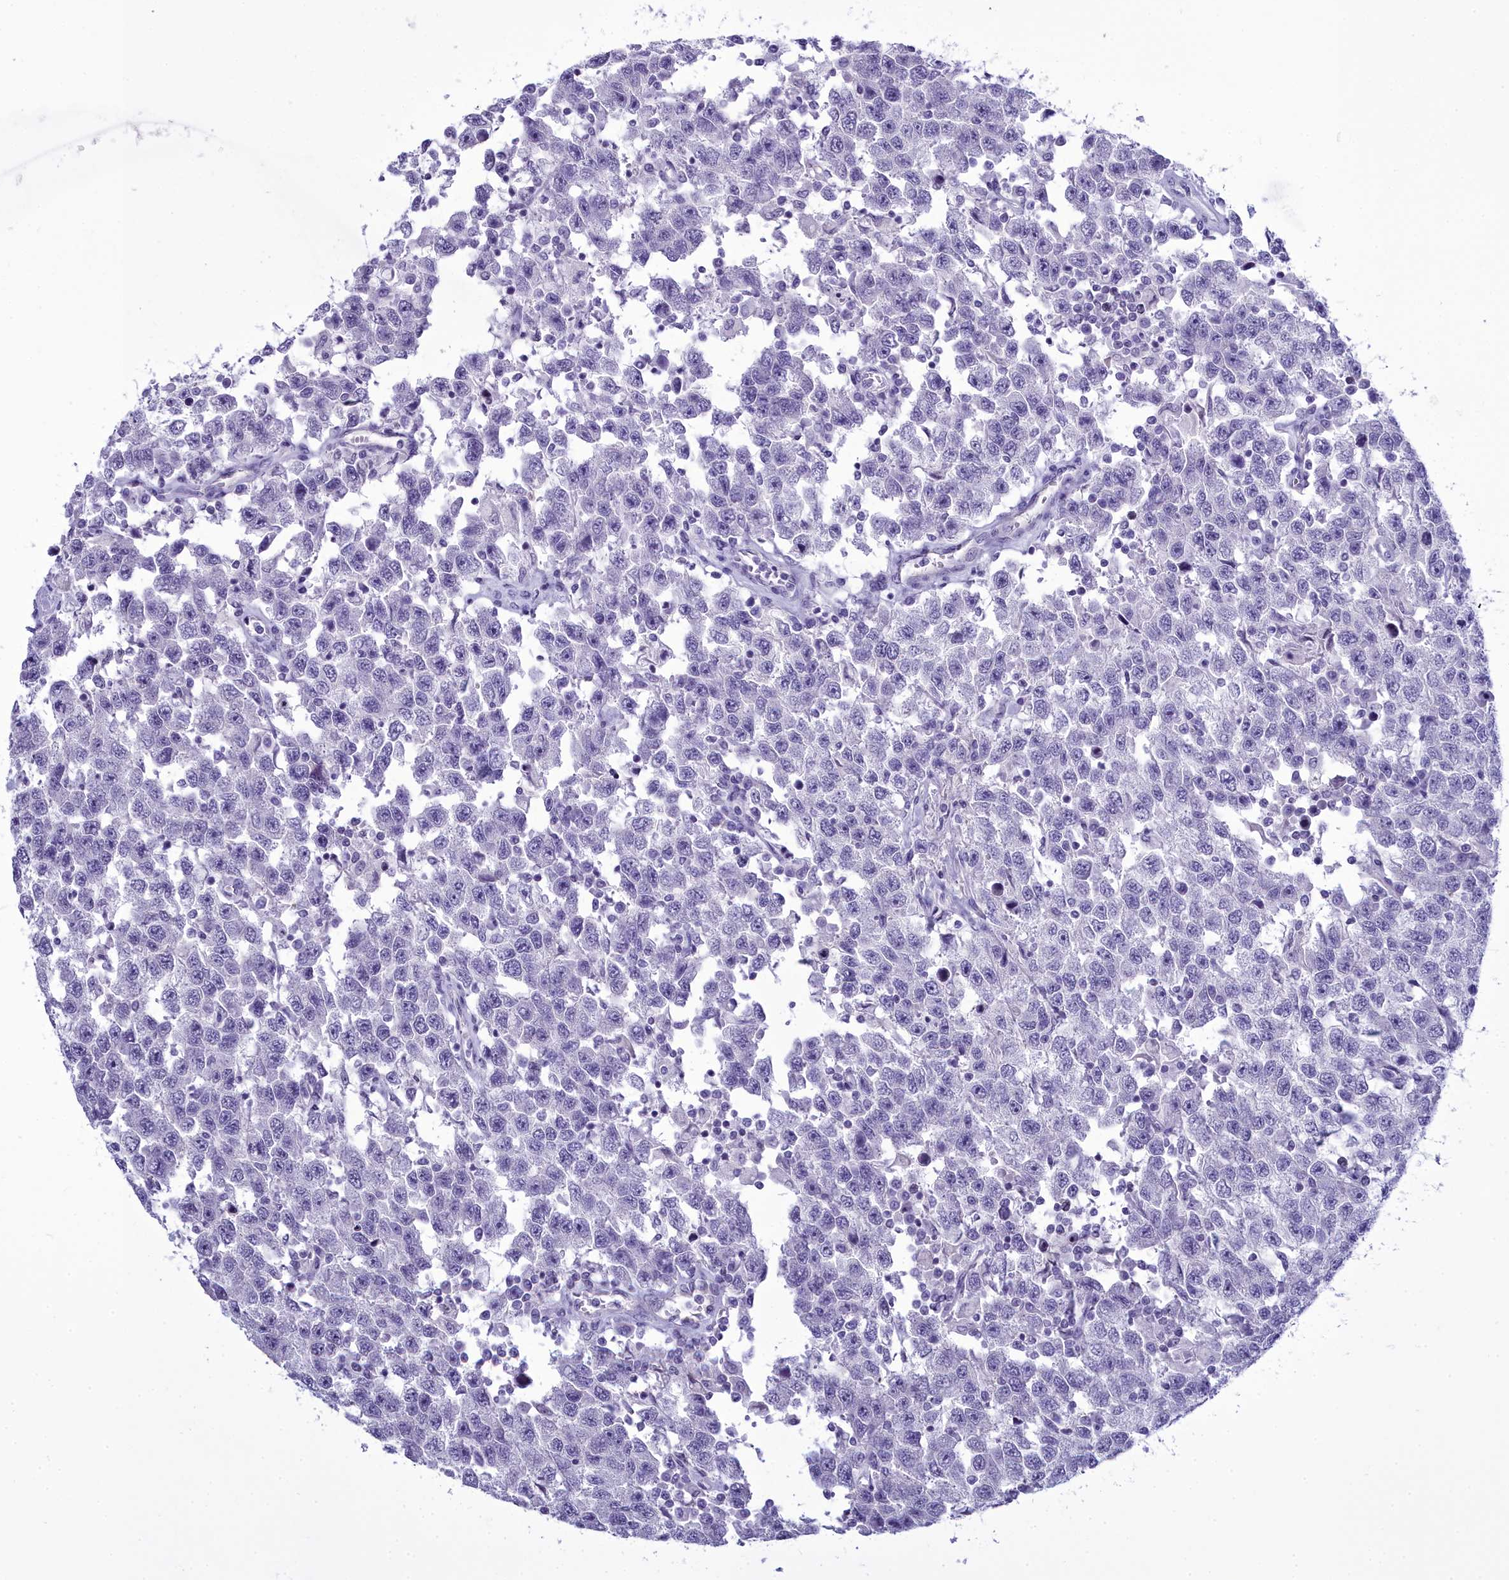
{"staining": {"intensity": "negative", "quantity": "none", "location": "none"}, "tissue": "testis cancer", "cell_type": "Tumor cells", "image_type": "cancer", "snomed": [{"axis": "morphology", "description": "Seminoma, NOS"}, {"axis": "topography", "description": "Testis"}], "caption": "Immunohistochemical staining of human testis seminoma reveals no significant staining in tumor cells.", "gene": "MAP6", "patient": {"sex": "male", "age": 41}}